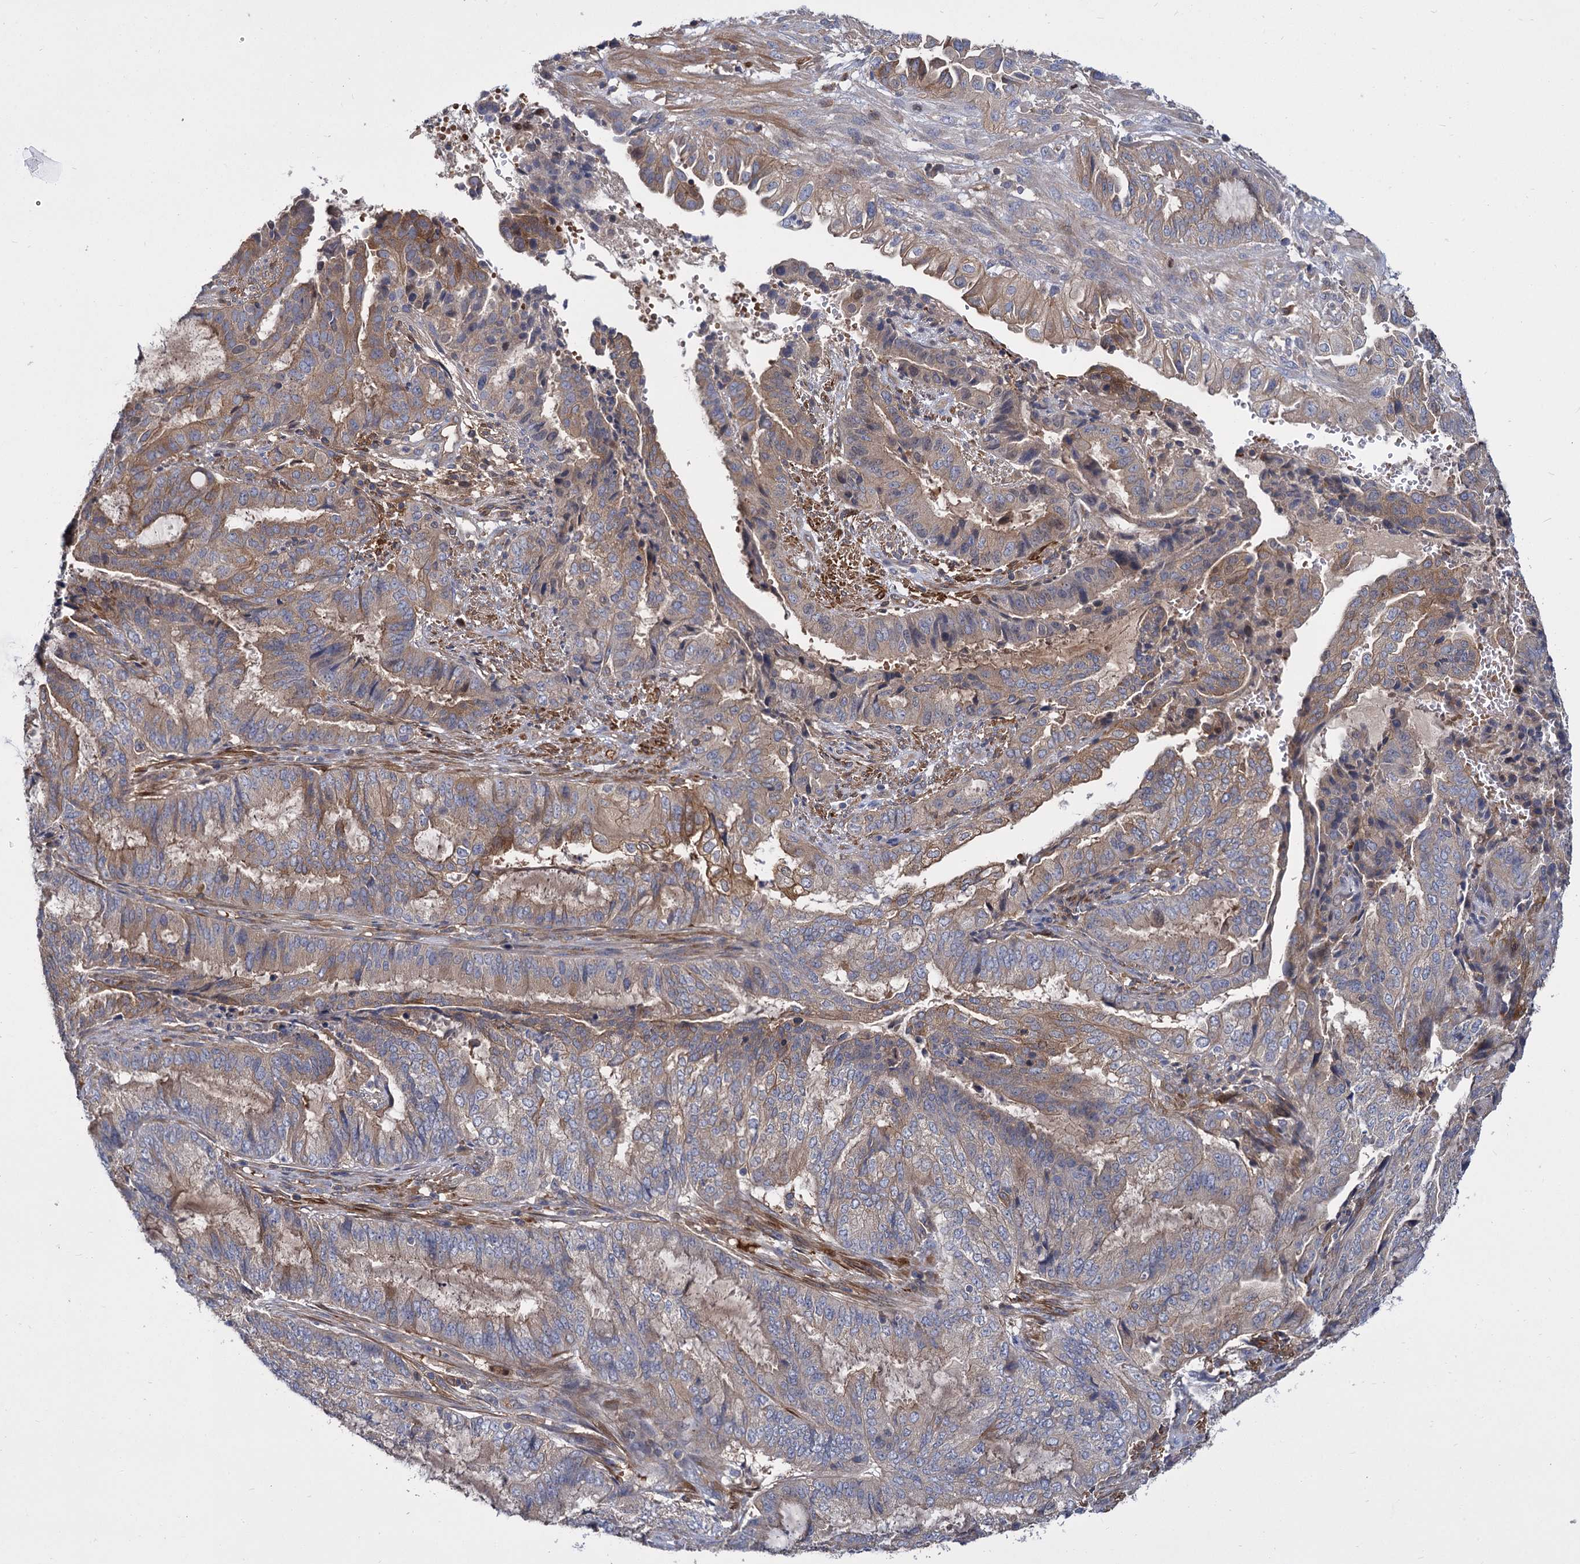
{"staining": {"intensity": "weak", "quantity": "25%-75%", "location": "cytoplasmic/membranous"}, "tissue": "endometrial cancer", "cell_type": "Tumor cells", "image_type": "cancer", "snomed": [{"axis": "morphology", "description": "Adenocarcinoma, NOS"}, {"axis": "topography", "description": "Endometrium"}], "caption": "The immunohistochemical stain shows weak cytoplasmic/membranous expression in tumor cells of adenocarcinoma (endometrial) tissue.", "gene": "GCLC", "patient": {"sex": "female", "age": 51}}